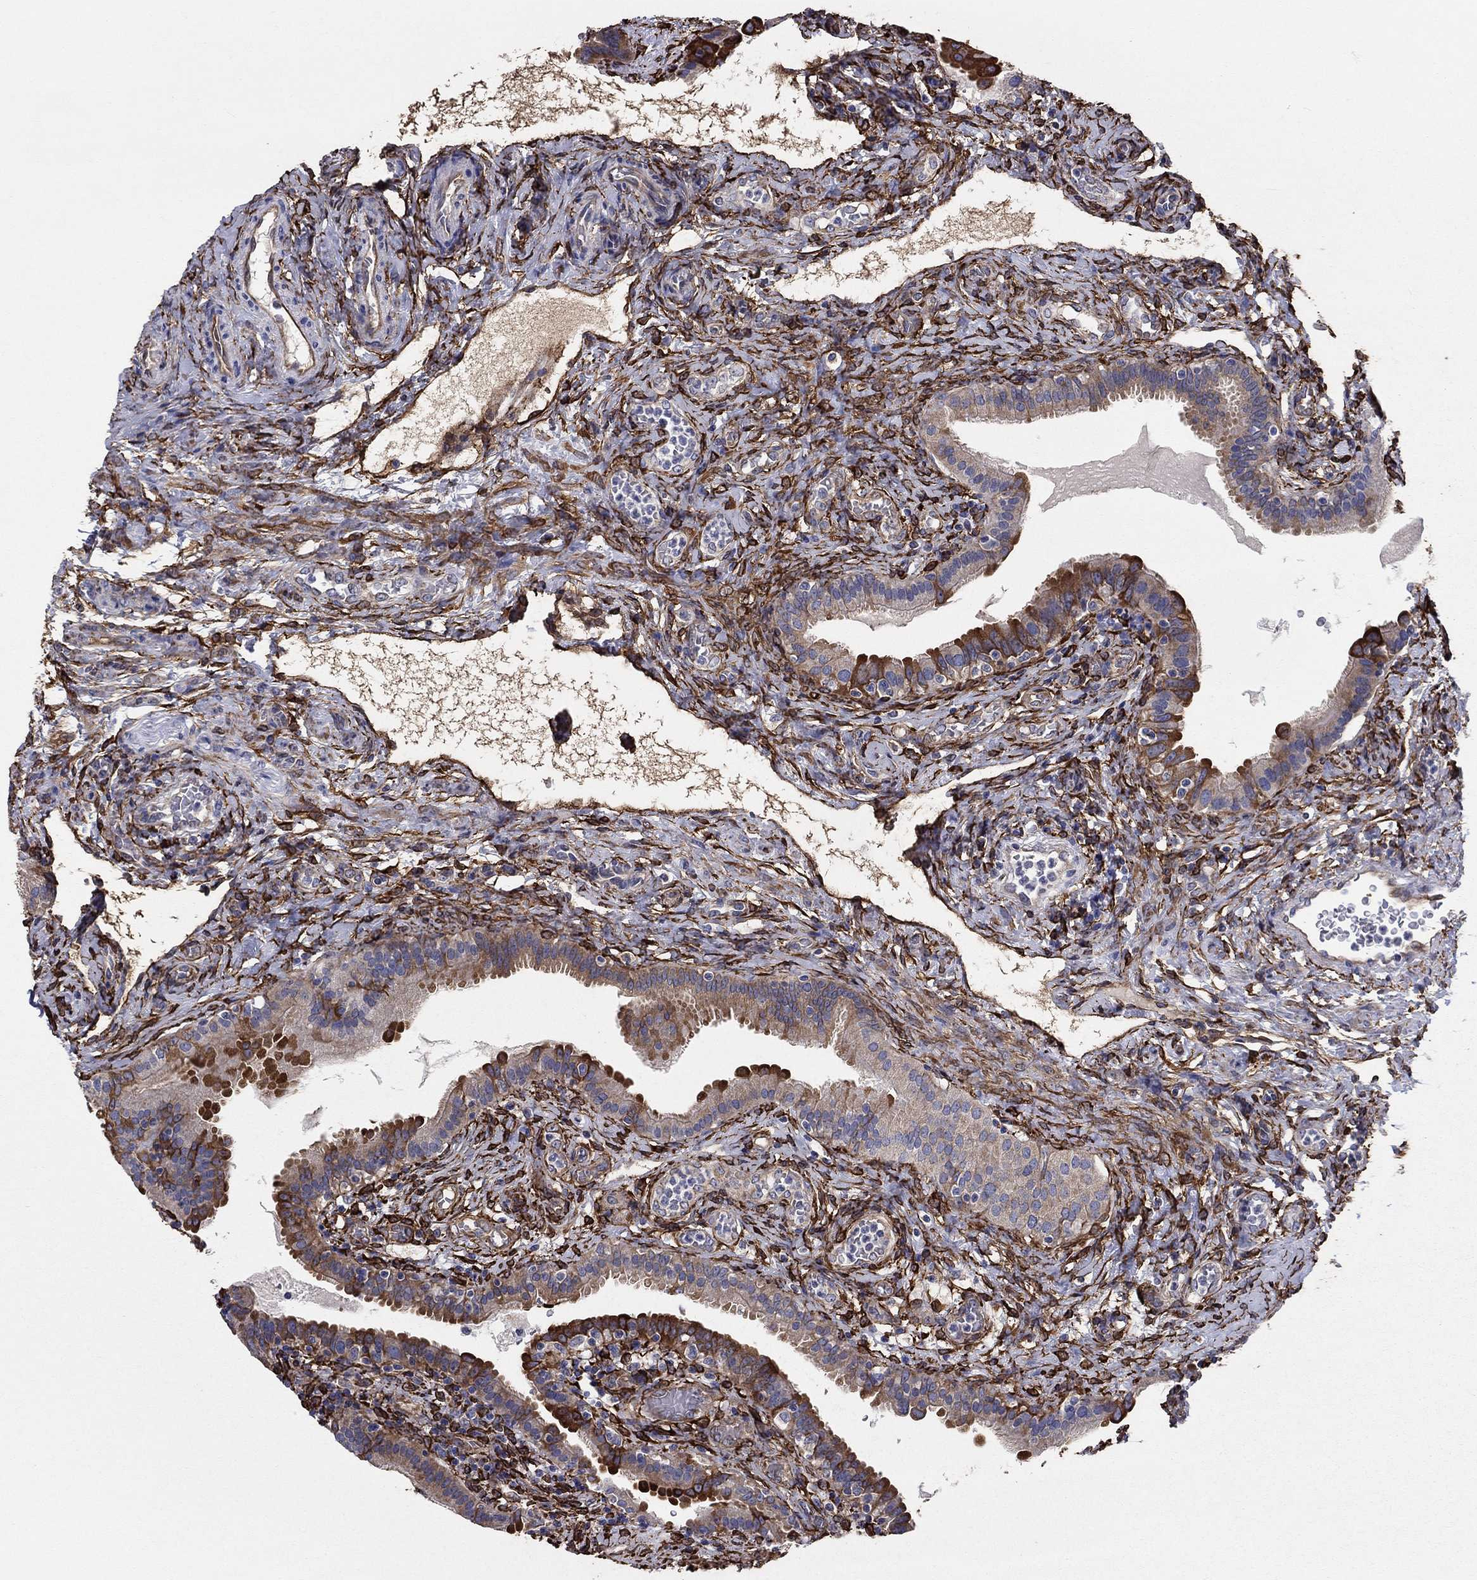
{"staining": {"intensity": "strong", "quantity": "<25%", "location": "cytoplasmic/membranous"}, "tissue": "fallopian tube", "cell_type": "Glandular cells", "image_type": "normal", "snomed": [{"axis": "morphology", "description": "Normal tissue, NOS"}, {"axis": "topography", "description": "Fallopian tube"}, {"axis": "topography", "description": "Ovary"}], "caption": "DAB immunohistochemical staining of unremarkable human fallopian tube demonstrates strong cytoplasmic/membranous protein positivity in about <25% of glandular cells. Nuclei are stained in blue.", "gene": "EMP2", "patient": {"sex": "female", "age": 41}}